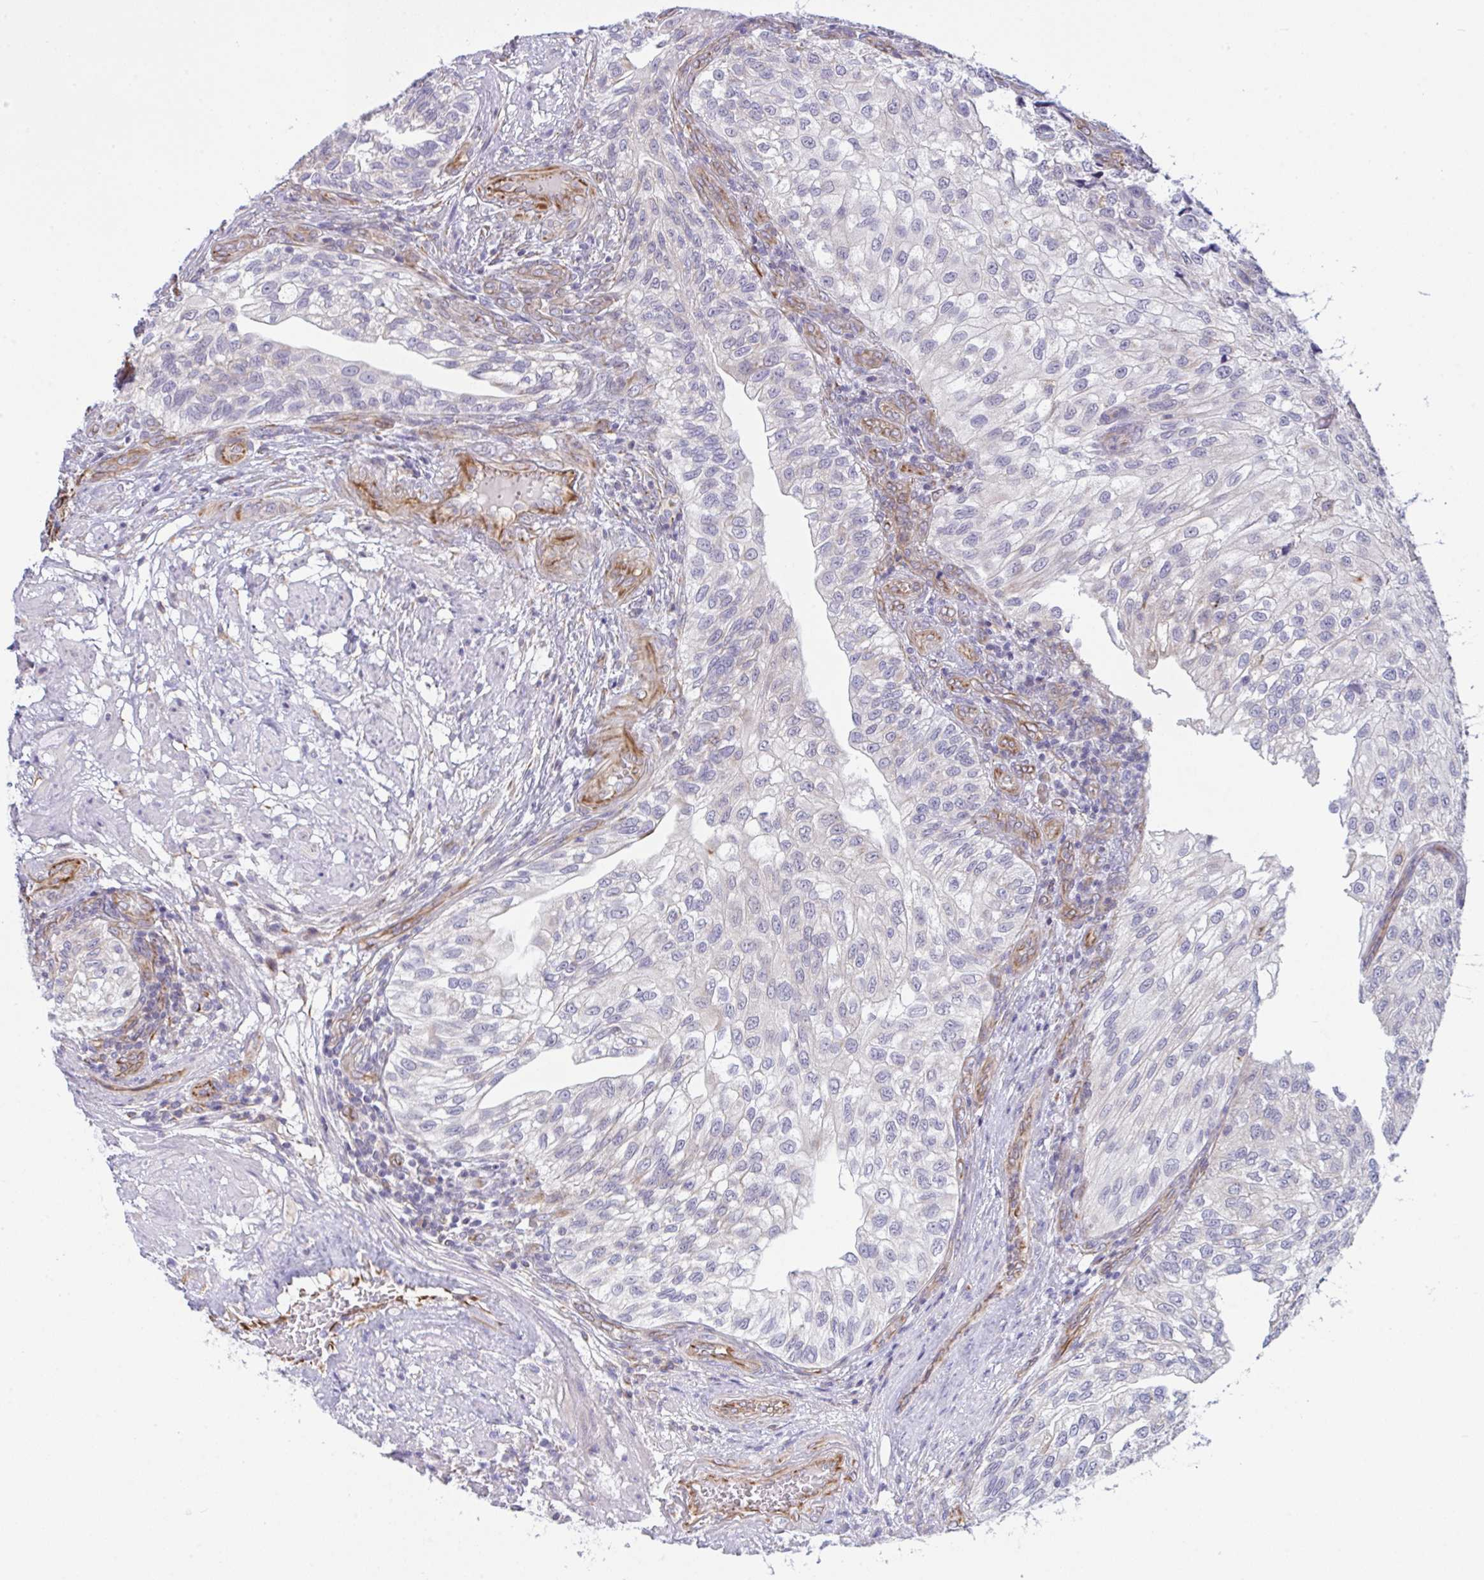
{"staining": {"intensity": "strong", "quantity": "<25%", "location": "cytoplasmic/membranous"}, "tissue": "urothelial cancer", "cell_type": "Tumor cells", "image_type": "cancer", "snomed": [{"axis": "morphology", "description": "Urothelial carcinoma, NOS"}, {"axis": "topography", "description": "Urinary bladder"}], "caption": "The image displays immunohistochemical staining of urothelial cancer. There is strong cytoplasmic/membranous positivity is present in approximately <25% of tumor cells. The staining is performed using DAB (3,3'-diaminobenzidine) brown chromogen to label protein expression. The nuclei are counter-stained blue using hematoxylin.", "gene": "DCBLD1", "patient": {"sex": "male", "age": 87}}